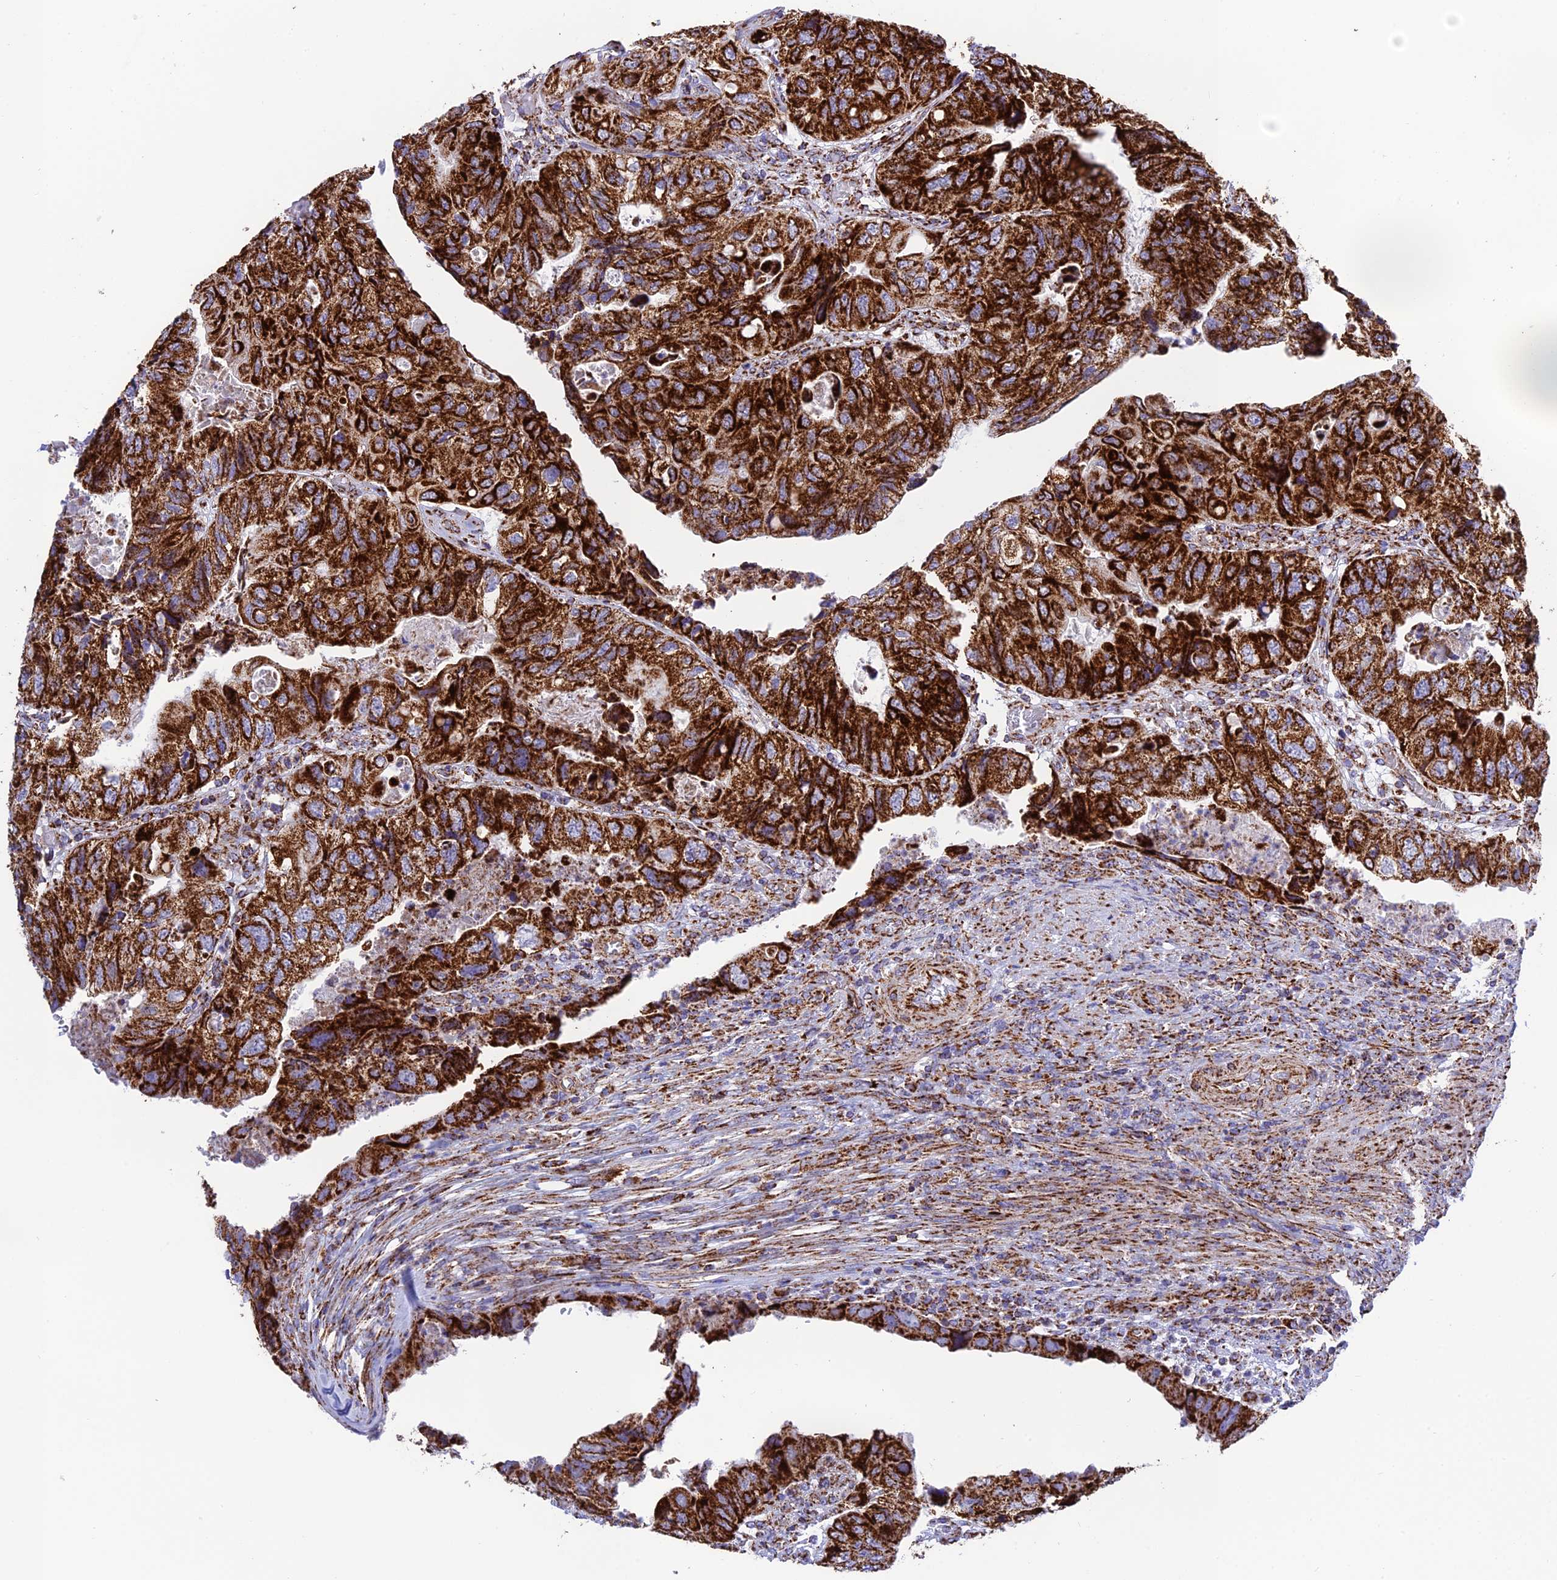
{"staining": {"intensity": "strong", "quantity": ">75%", "location": "cytoplasmic/membranous"}, "tissue": "colorectal cancer", "cell_type": "Tumor cells", "image_type": "cancer", "snomed": [{"axis": "morphology", "description": "Adenocarcinoma, NOS"}, {"axis": "topography", "description": "Rectum"}], "caption": "Tumor cells show strong cytoplasmic/membranous staining in approximately >75% of cells in adenocarcinoma (colorectal).", "gene": "CHCHD3", "patient": {"sex": "male", "age": 63}}